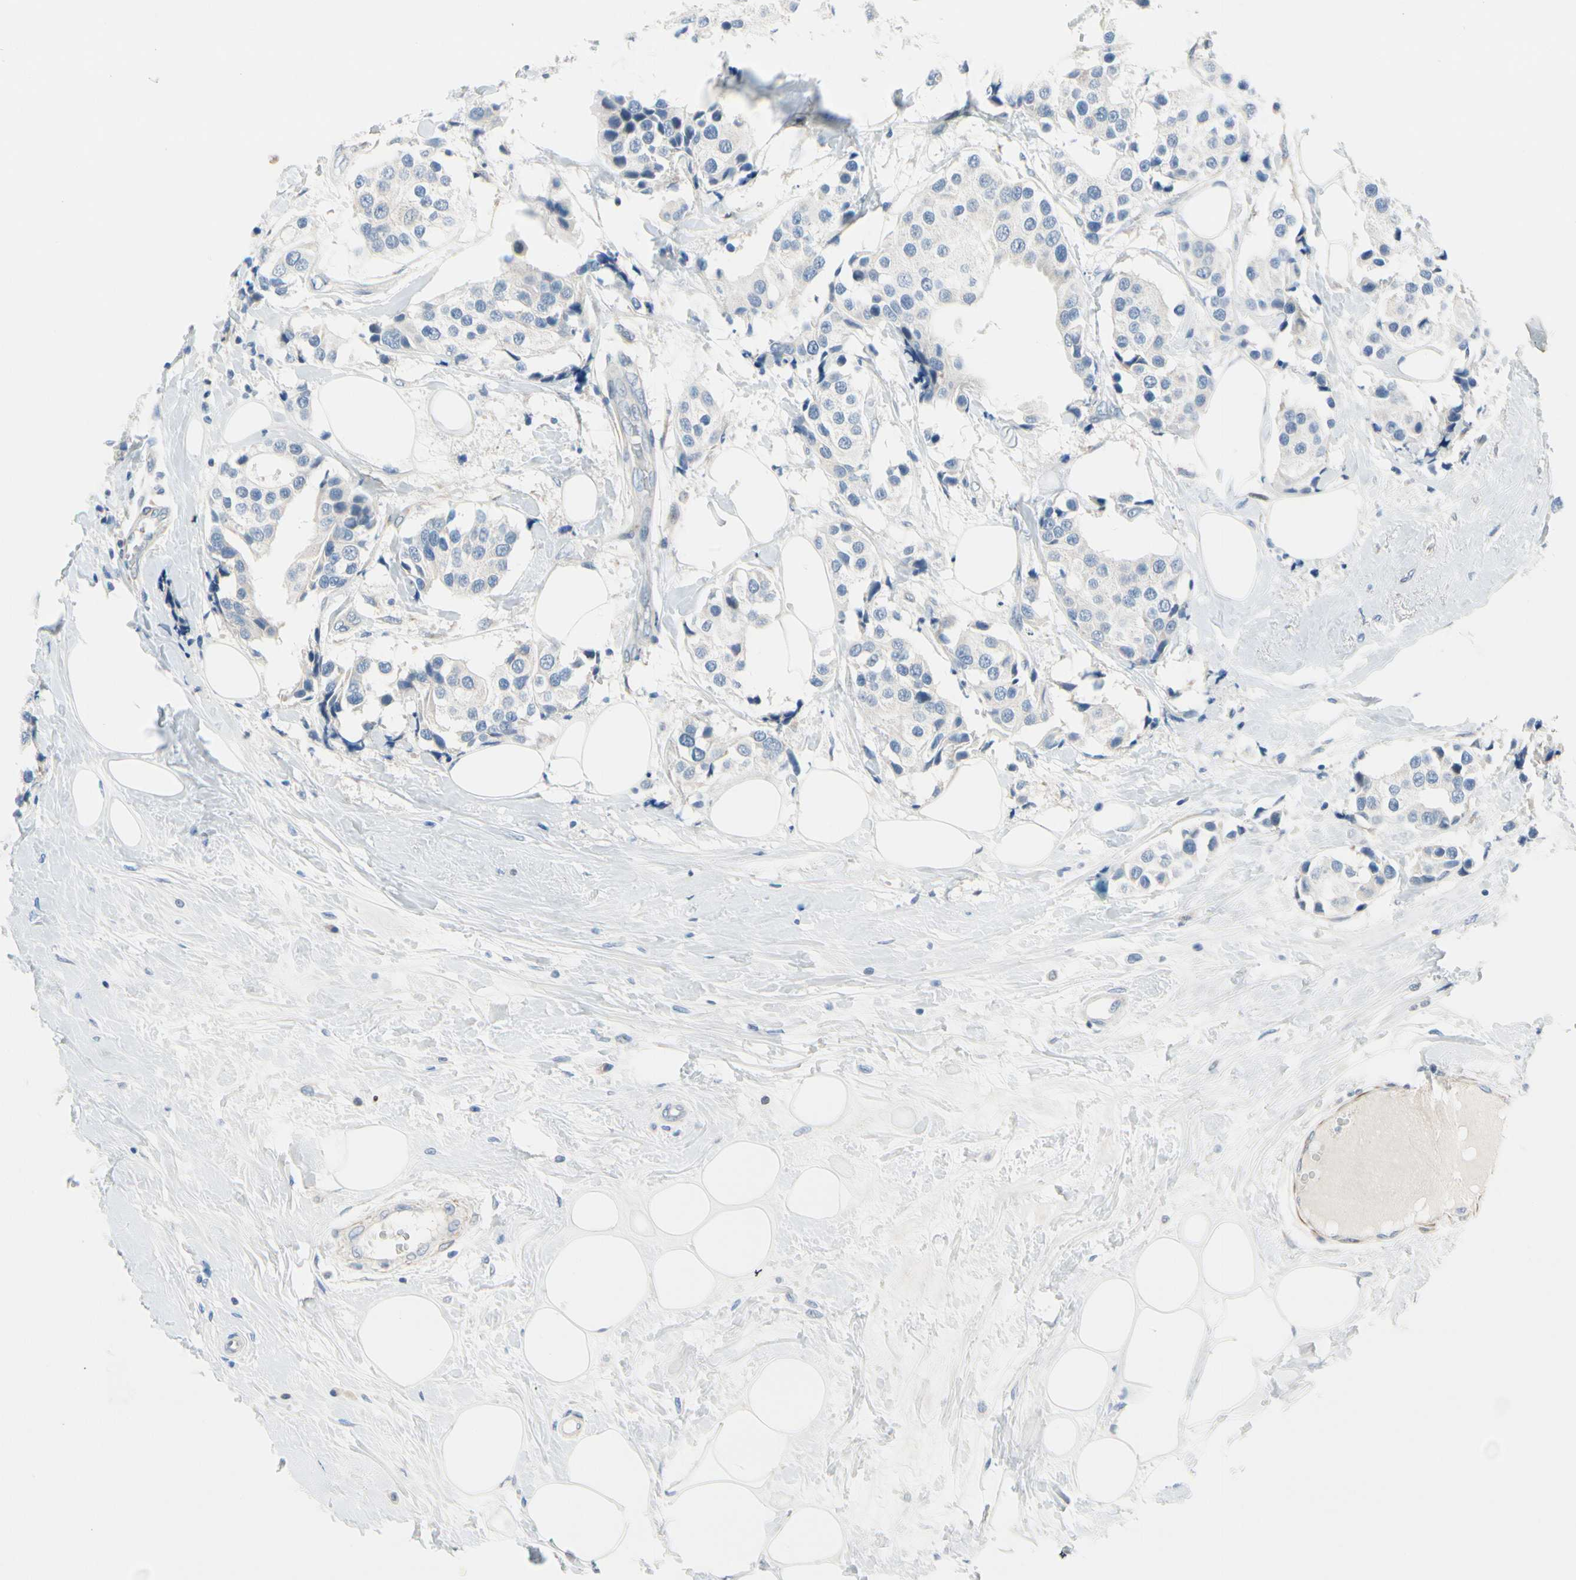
{"staining": {"intensity": "negative", "quantity": "none", "location": "none"}, "tissue": "breast cancer", "cell_type": "Tumor cells", "image_type": "cancer", "snomed": [{"axis": "morphology", "description": "Normal tissue, NOS"}, {"axis": "morphology", "description": "Duct carcinoma"}, {"axis": "topography", "description": "Breast"}], "caption": "IHC photomicrograph of neoplastic tissue: human breast cancer (intraductal carcinoma) stained with DAB exhibits no significant protein expression in tumor cells.", "gene": "FCER2", "patient": {"sex": "female", "age": 39}}